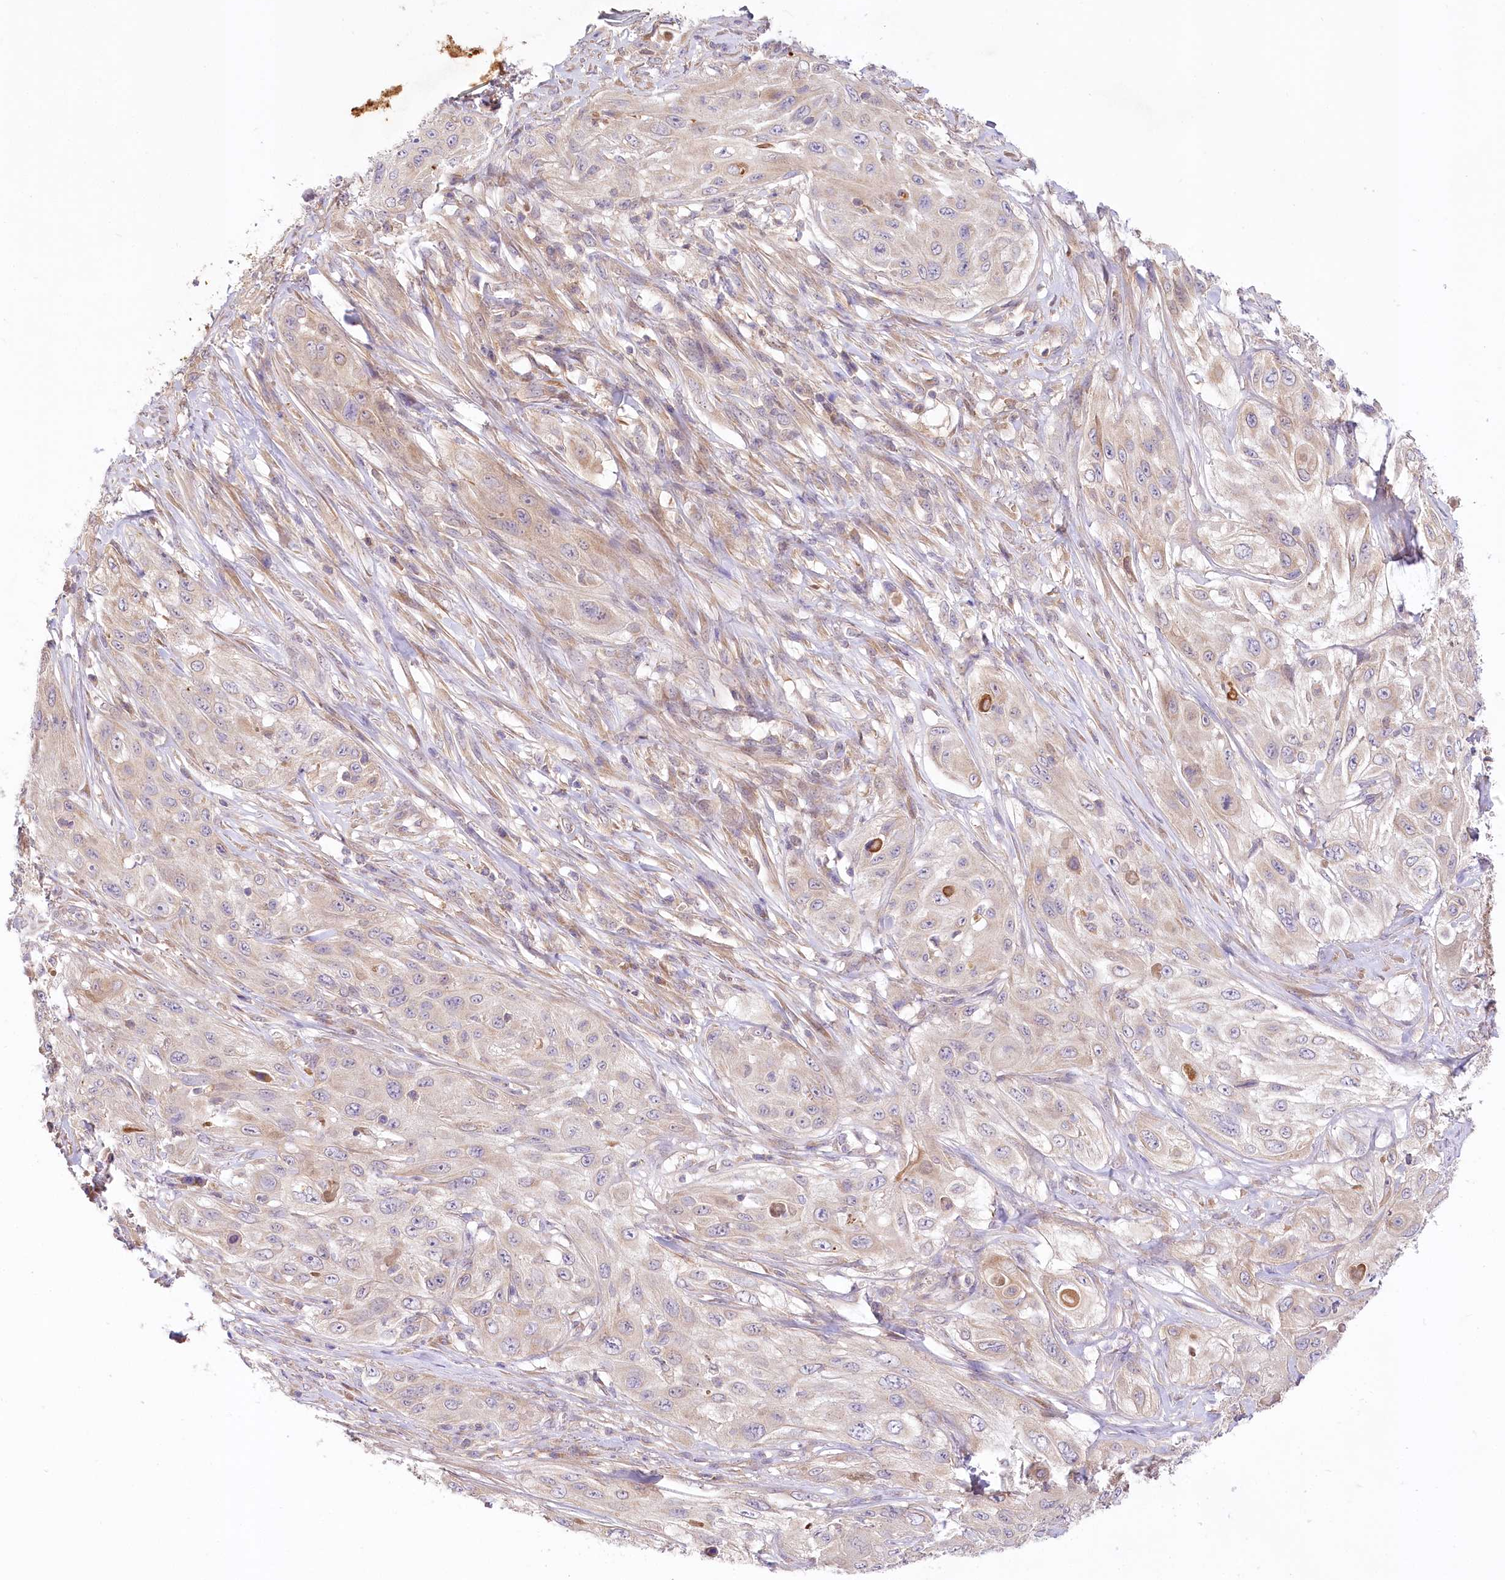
{"staining": {"intensity": "negative", "quantity": "none", "location": "none"}, "tissue": "cervical cancer", "cell_type": "Tumor cells", "image_type": "cancer", "snomed": [{"axis": "morphology", "description": "Squamous cell carcinoma, NOS"}, {"axis": "topography", "description": "Cervix"}], "caption": "The immunohistochemistry (IHC) micrograph has no significant expression in tumor cells of cervical squamous cell carcinoma tissue.", "gene": "PYROXD1", "patient": {"sex": "female", "age": 42}}